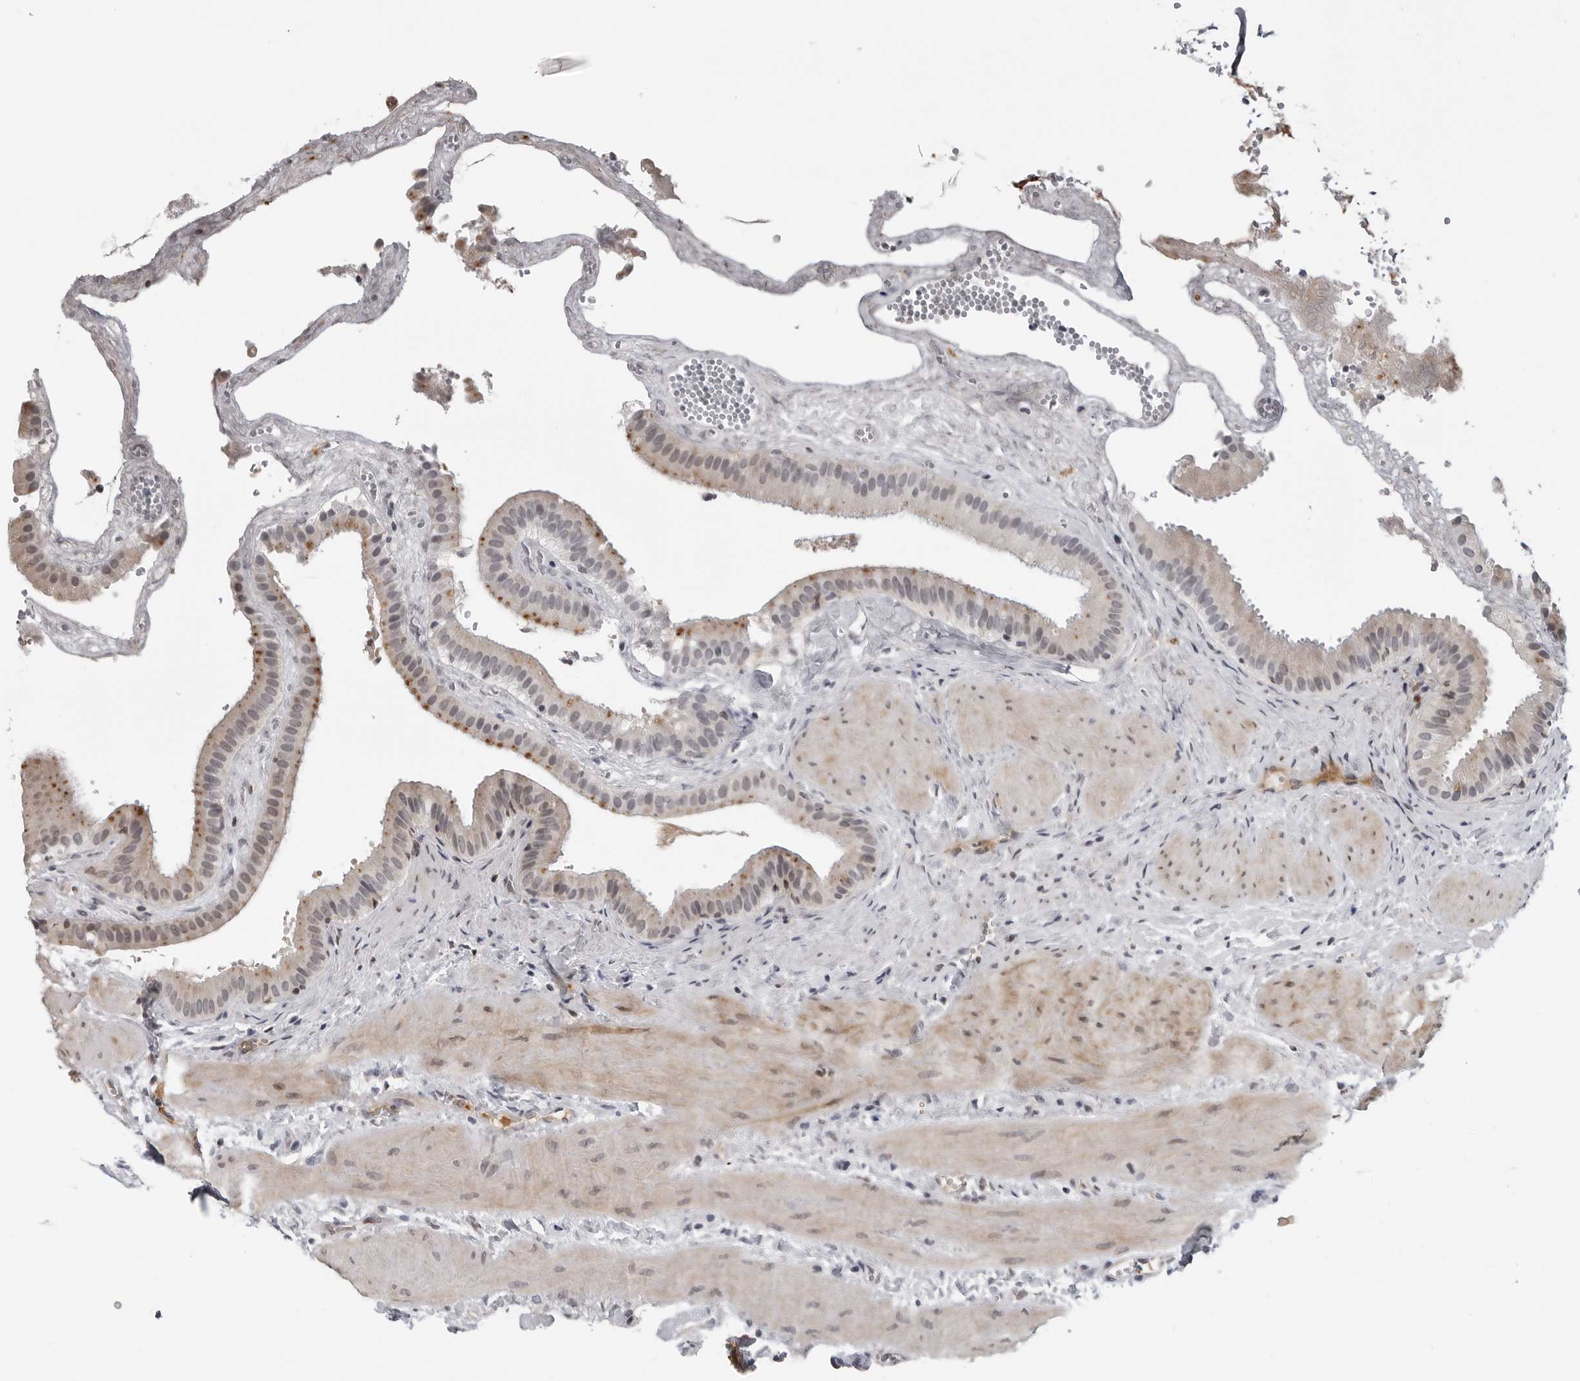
{"staining": {"intensity": "moderate", "quantity": "<25%", "location": "cytoplasmic/membranous"}, "tissue": "gallbladder", "cell_type": "Glandular cells", "image_type": "normal", "snomed": [{"axis": "morphology", "description": "Normal tissue, NOS"}, {"axis": "topography", "description": "Gallbladder"}], "caption": "A micrograph of human gallbladder stained for a protein reveals moderate cytoplasmic/membranous brown staining in glandular cells. (DAB IHC with brightfield microscopy, high magnification).", "gene": "CXCR5", "patient": {"sex": "male", "age": 55}}